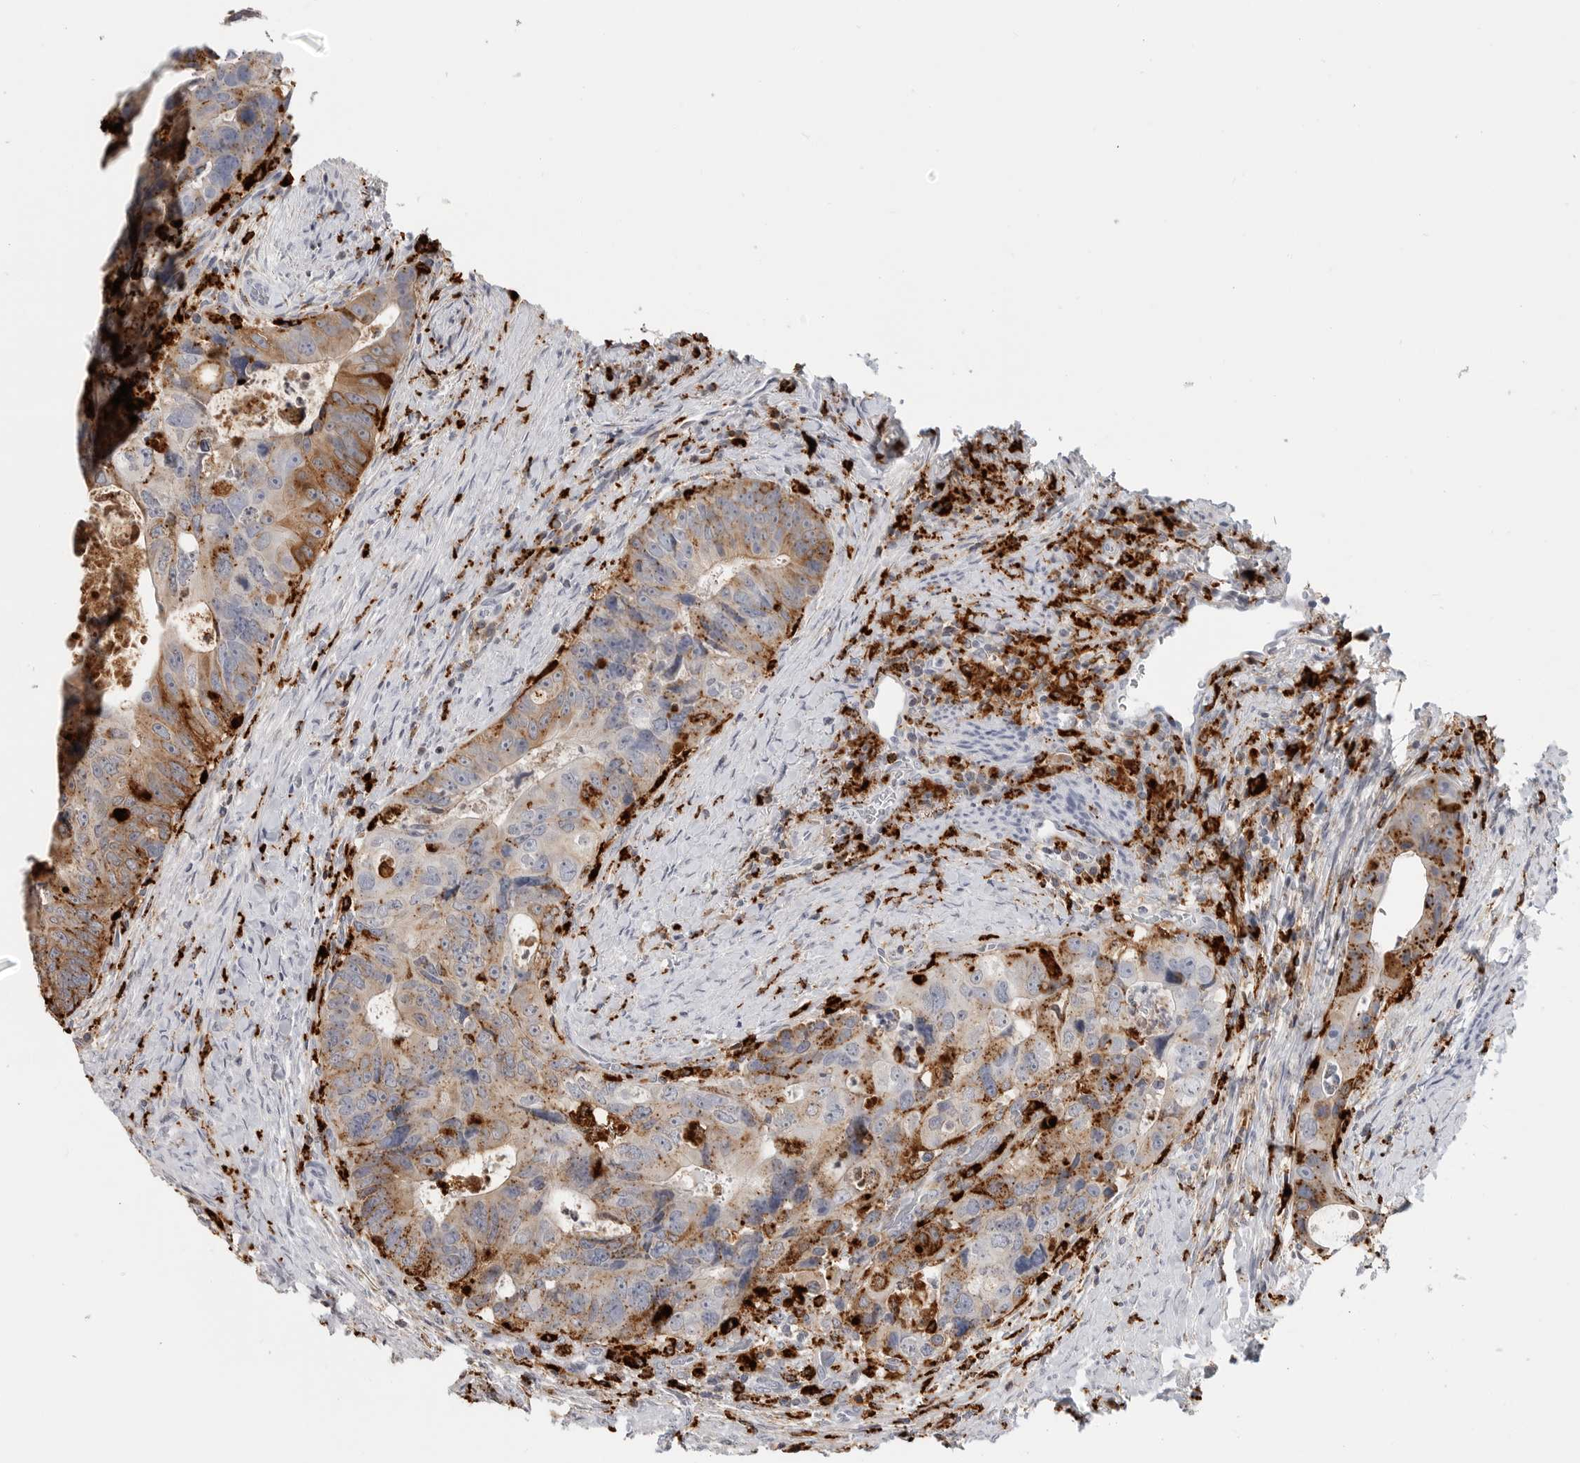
{"staining": {"intensity": "moderate", "quantity": ">75%", "location": "cytoplasmic/membranous"}, "tissue": "colorectal cancer", "cell_type": "Tumor cells", "image_type": "cancer", "snomed": [{"axis": "morphology", "description": "Adenocarcinoma, NOS"}, {"axis": "topography", "description": "Rectum"}], "caption": "Protein positivity by immunohistochemistry (IHC) demonstrates moderate cytoplasmic/membranous expression in about >75% of tumor cells in colorectal adenocarcinoma.", "gene": "IFI30", "patient": {"sex": "male", "age": 59}}